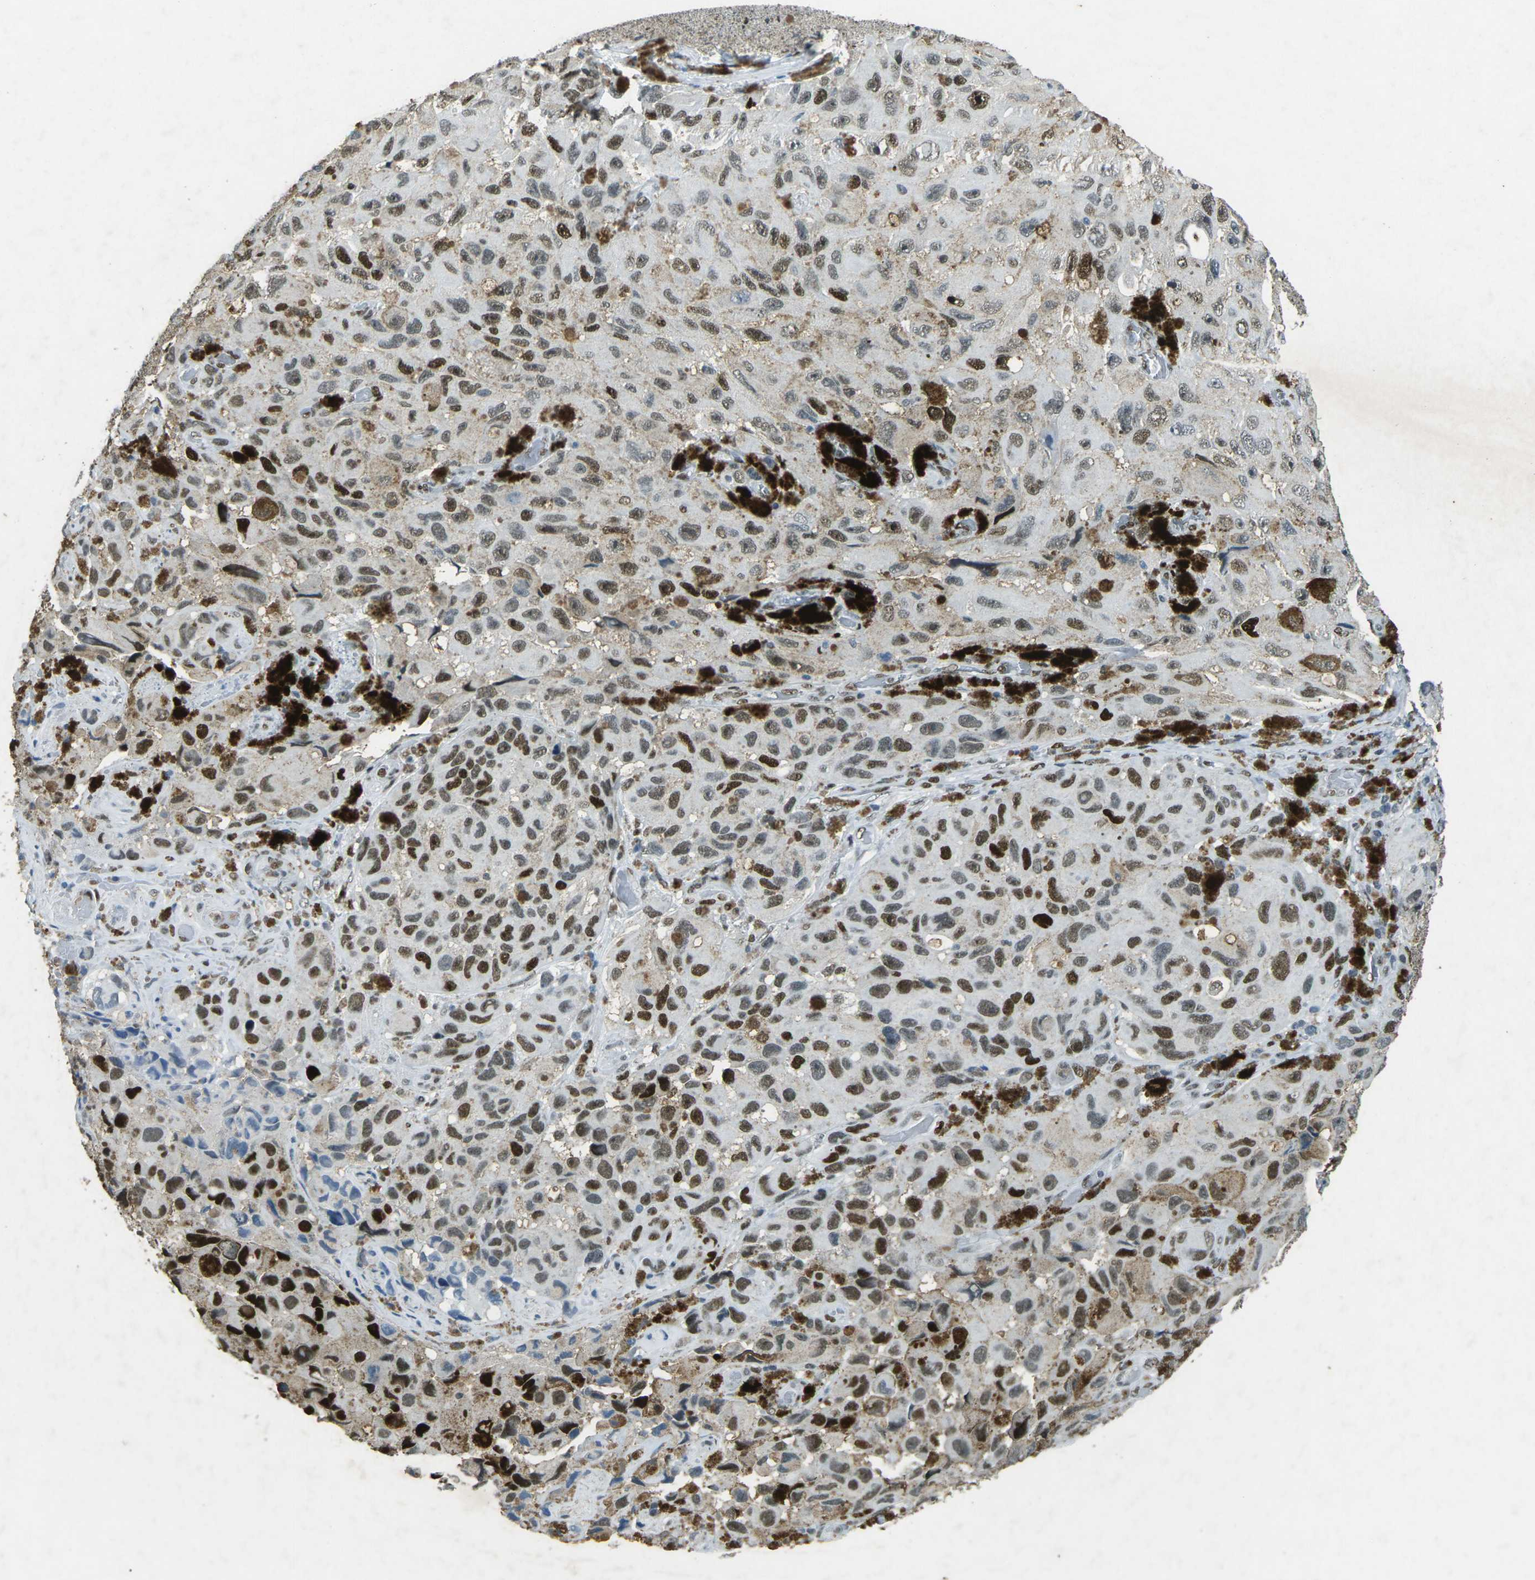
{"staining": {"intensity": "moderate", "quantity": ">75%", "location": "nuclear"}, "tissue": "melanoma", "cell_type": "Tumor cells", "image_type": "cancer", "snomed": [{"axis": "morphology", "description": "Malignant melanoma, NOS"}, {"axis": "topography", "description": "Skin"}], "caption": "Malignant melanoma stained with immunohistochemistry reveals moderate nuclear positivity in approximately >75% of tumor cells. (Stains: DAB in brown, nuclei in blue, Microscopy: brightfield microscopy at high magnification).", "gene": "RB1", "patient": {"sex": "female", "age": 73}}